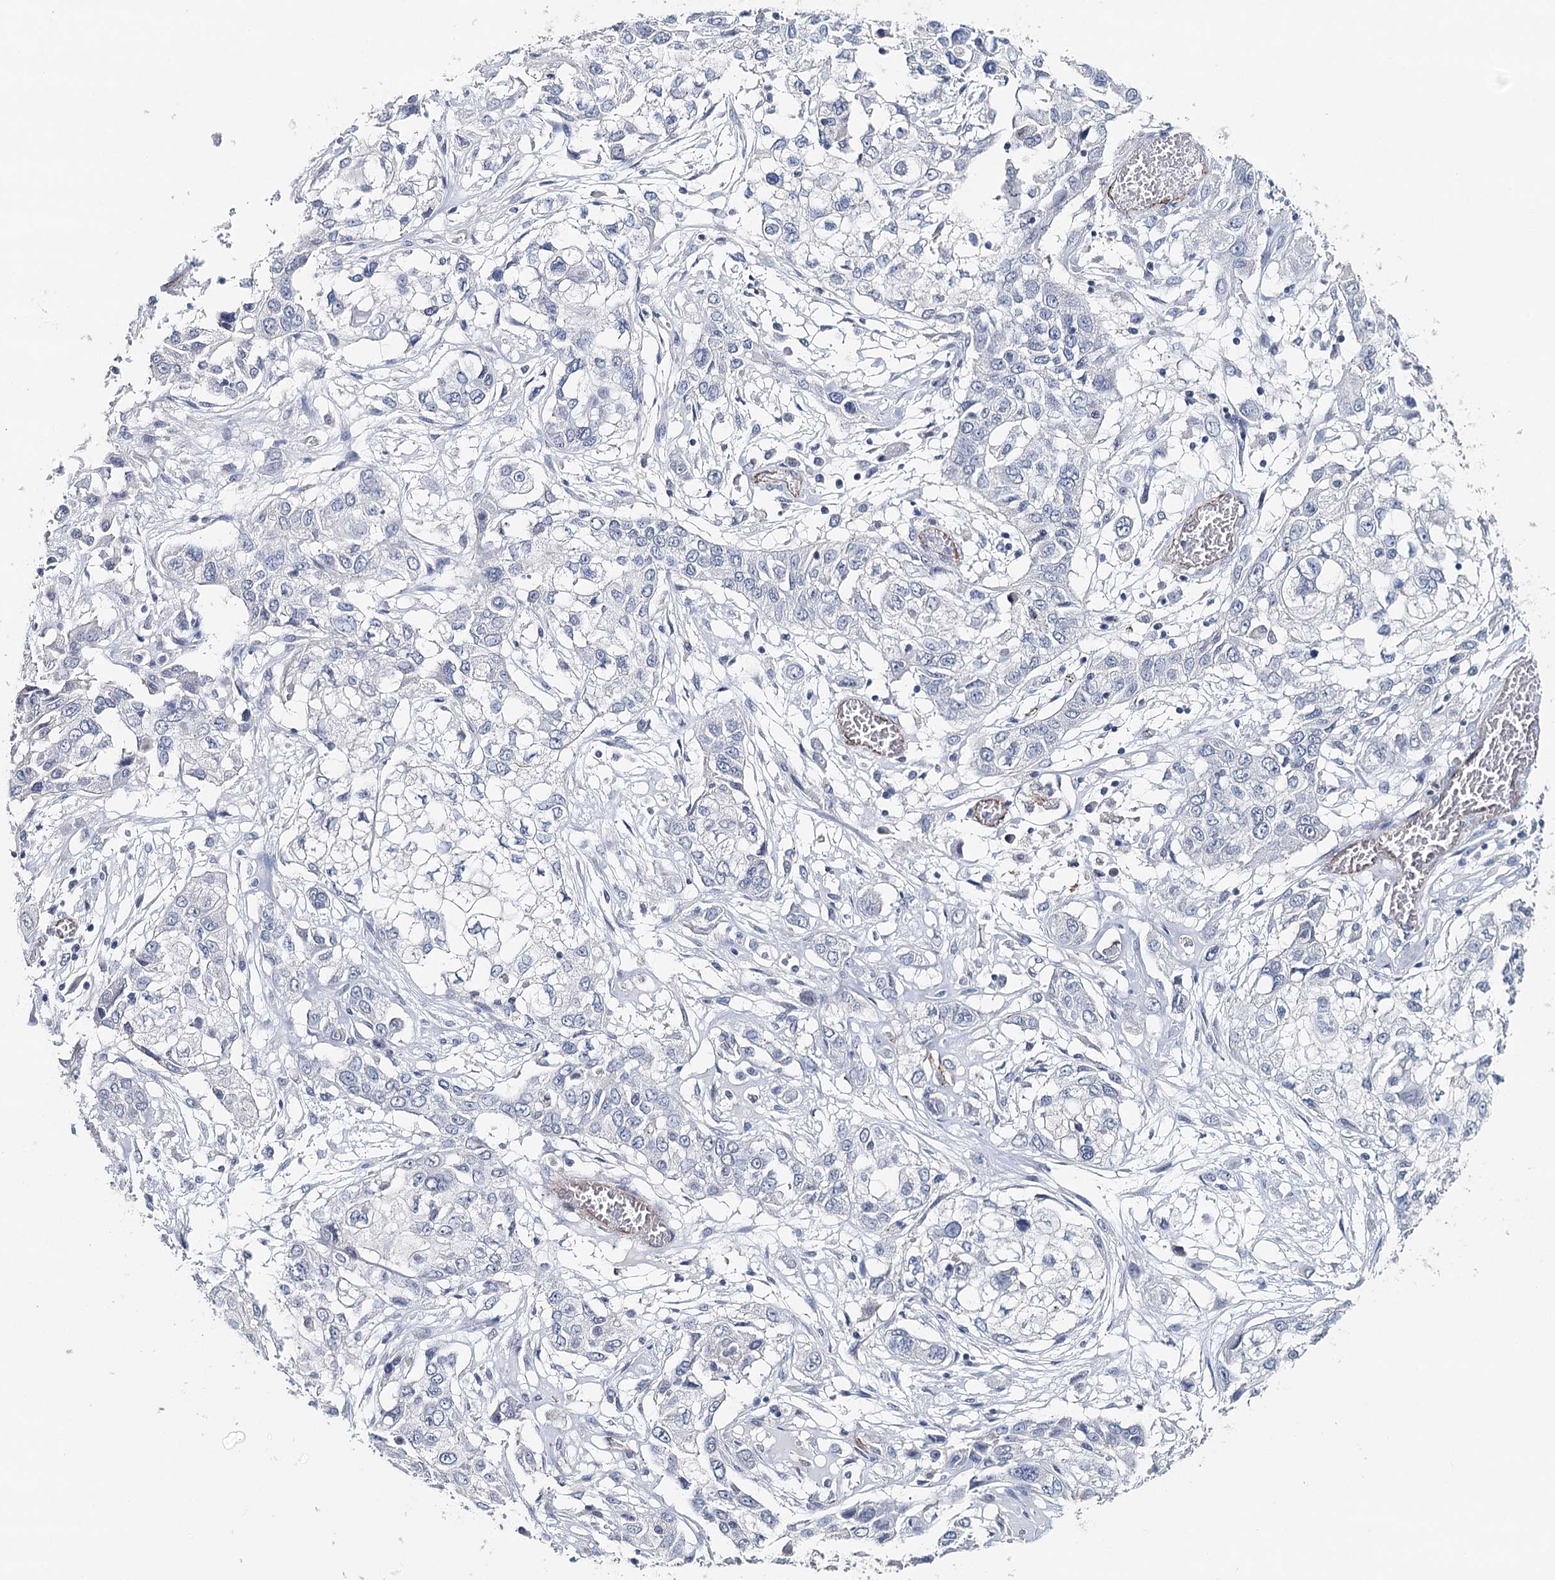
{"staining": {"intensity": "negative", "quantity": "none", "location": "none"}, "tissue": "lung cancer", "cell_type": "Tumor cells", "image_type": "cancer", "snomed": [{"axis": "morphology", "description": "Squamous cell carcinoma, NOS"}, {"axis": "topography", "description": "Lung"}], "caption": "High power microscopy micrograph of an immunohistochemistry (IHC) micrograph of lung cancer, revealing no significant expression in tumor cells.", "gene": "SYNPO", "patient": {"sex": "male", "age": 71}}